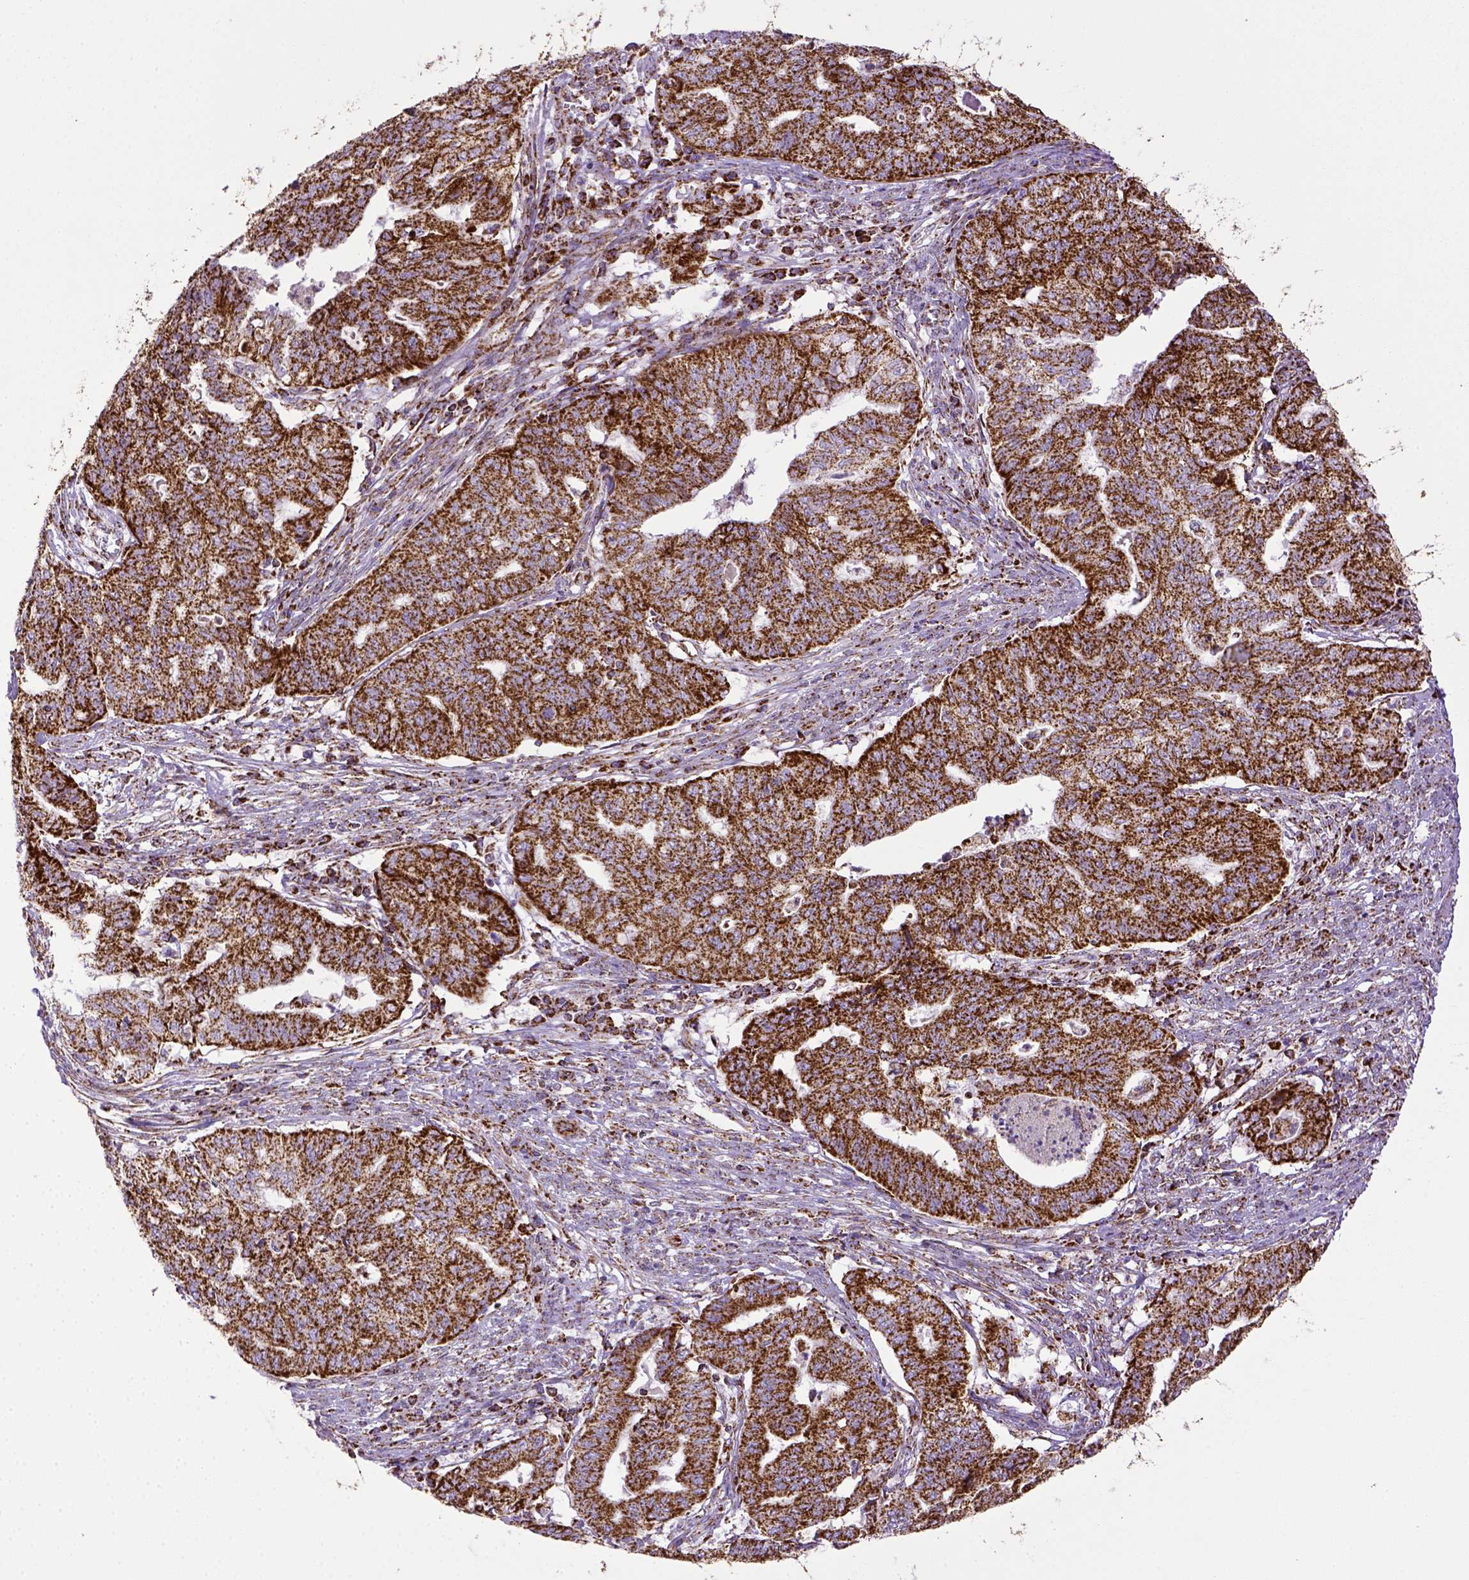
{"staining": {"intensity": "strong", "quantity": ">75%", "location": "cytoplasmic/membranous"}, "tissue": "endometrial cancer", "cell_type": "Tumor cells", "image_type": "cancer", "snomed": [{"axis": "morphology", "description": "Adenocarcinoma, NOS"}, {"axis": "topography", "description": "Endometrium"}], "caption": "A brown stain highlights strong cytoplasmic/membranous staining of a protein in adenocarcinoma (endometrial) tumor cells.", "gene": "MT-CO1", "patient": {"sex": "female", "age": 79}}